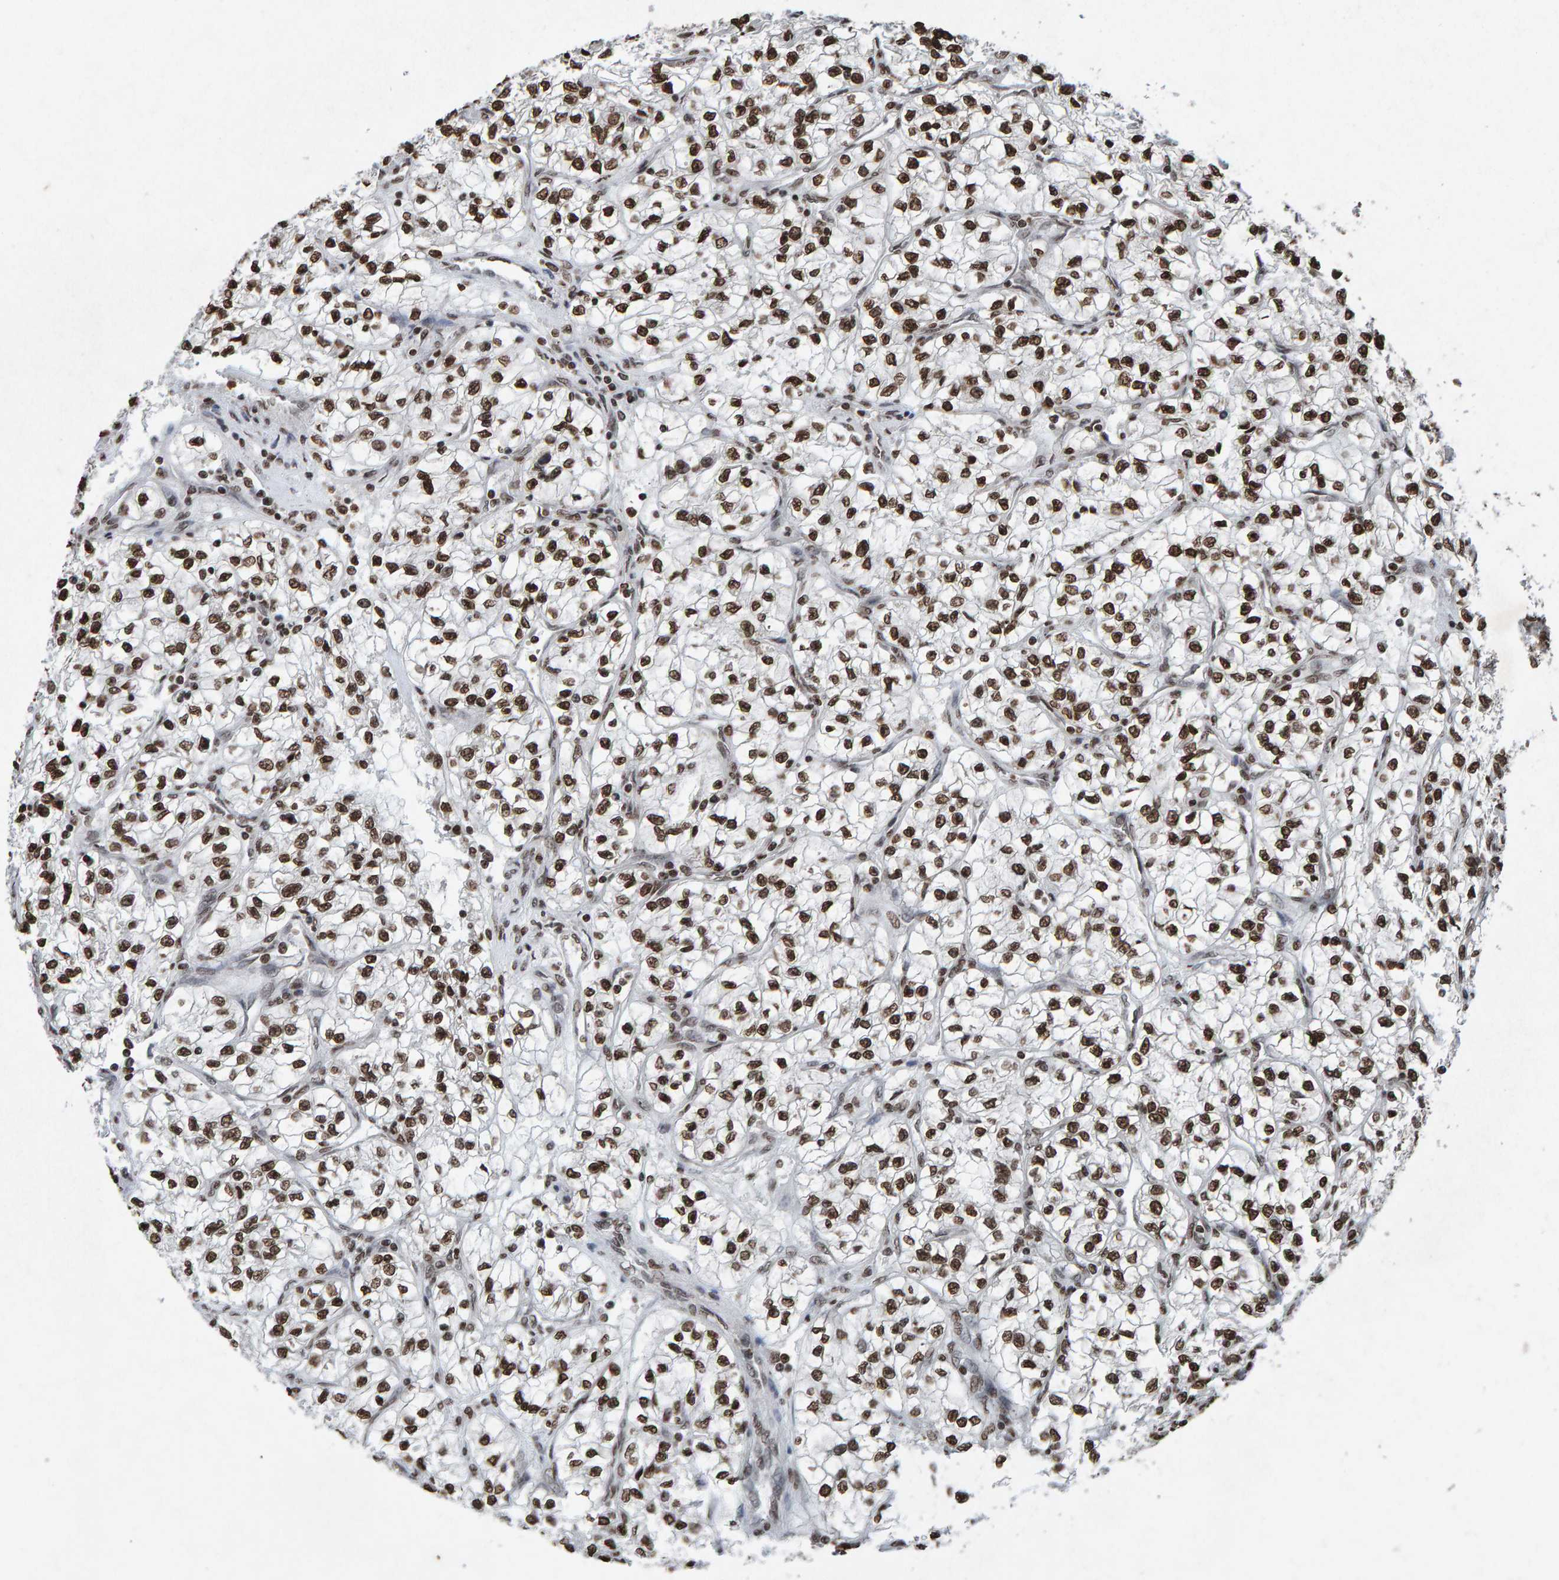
{"staining": {"intensity": "strong", "quantity": ">75%", "location": "nuclear"}, "tissue": "renal cancer", "cell_type": "Tumor cells", "image_type": "cancer", "snomed": [{"axis": "morphology", "description": "Adenocarcinoma, NOS"}, {"axis": "topography", "description": "Kidney"}], "caption": "This is a histology image of IHC staining of renal adenocarcinoma, which shows strong staining in the nuclear of tumor cells.", "gene": "H2AZ1", "patient": {"sex": "female", "age": 57}}